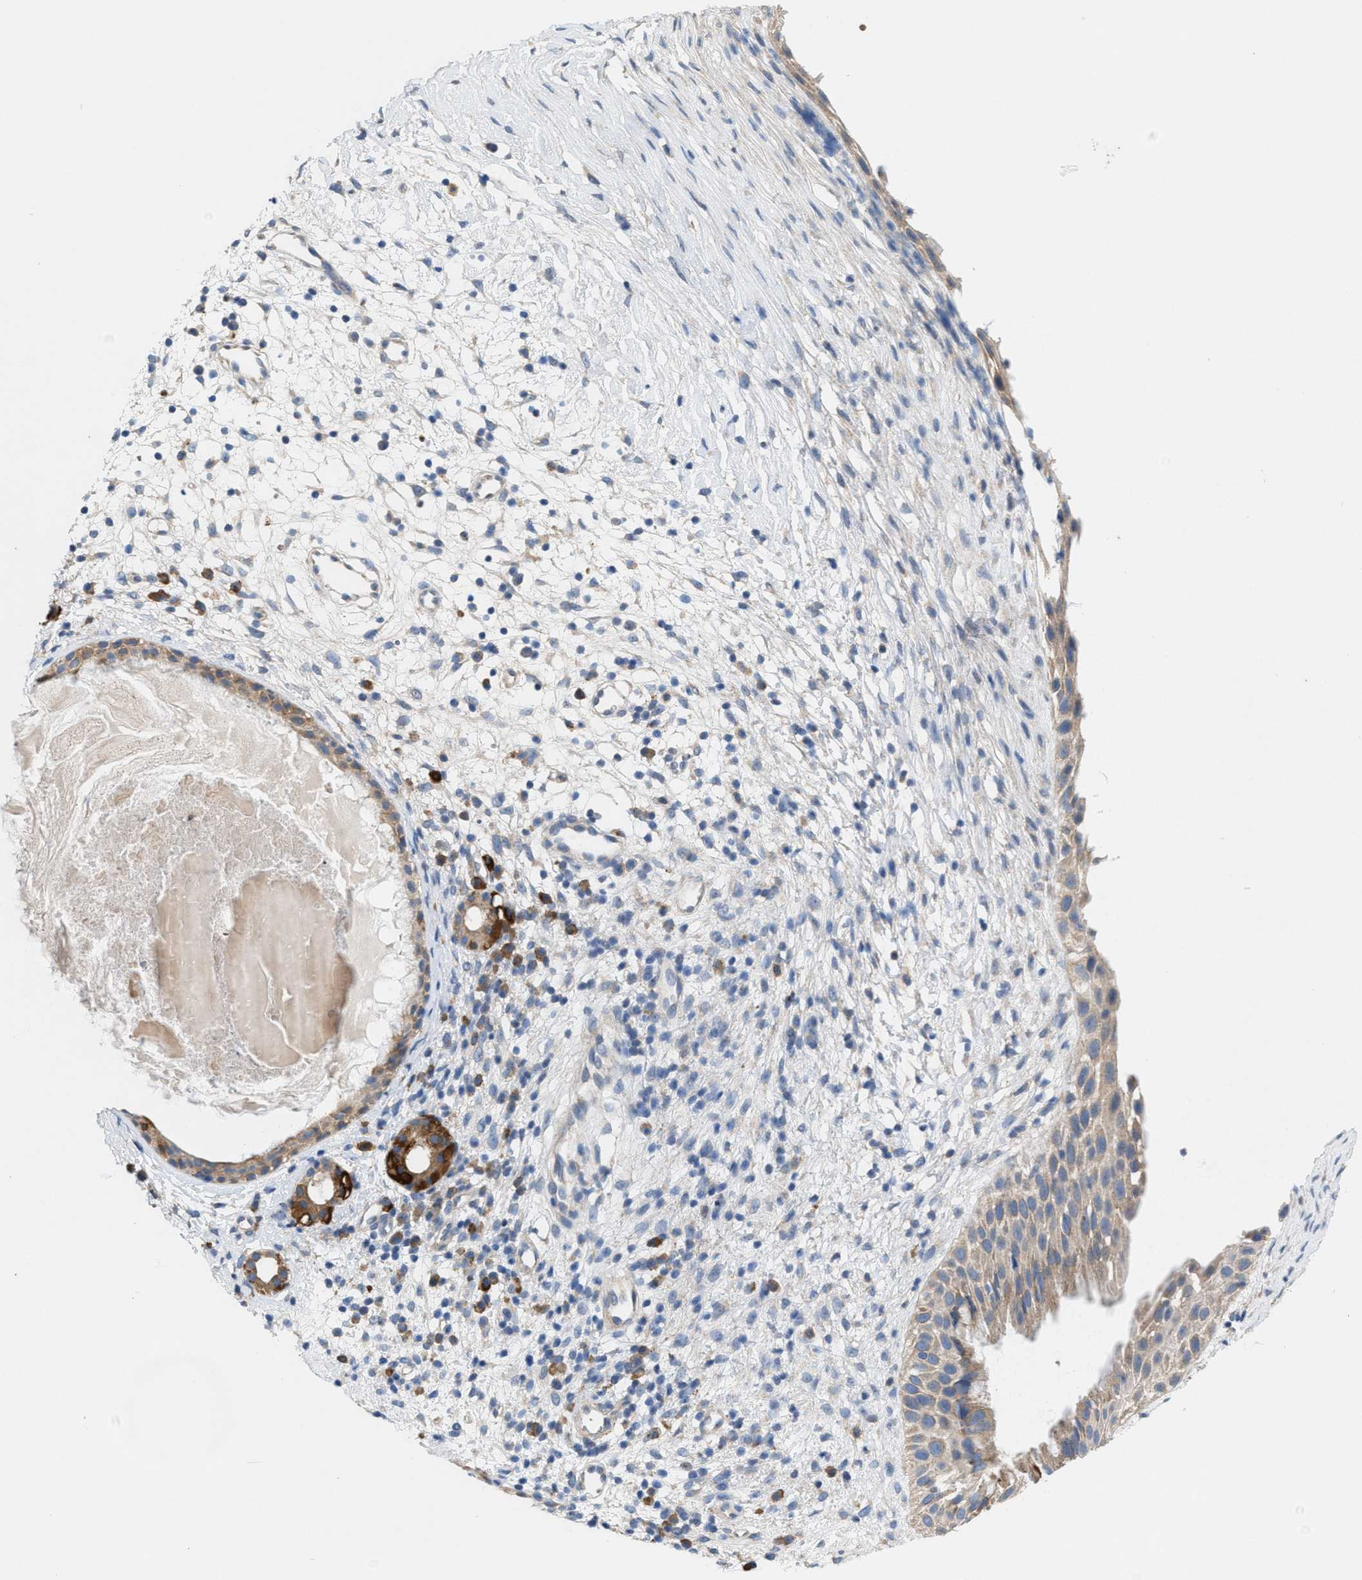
{"staining": {"intensity": "weak", "quantity": "25%-75%", "location": "cytoplasmic/membranous"}, "tissue": "nasopharynx", "cell_type": "Respiratory epithelial cells", "image_type": "normal", "snomed": [{"axis": "morphology", "description": "Normal tissue, NOS"}, {"axis": "topography", "description": "Nasopharynx"}], "caption": "Nasopharynx stained for a protein reveals weak cytoplasmic/membranous positivity in respiratory epithelial cells. (DAB (3,3'-diaminobenzidine) IHC, brown staining for protein, blue staining for nuclei).", "gene": "DYNC2I1", "patient": {"sex": "male", "age": 22}}